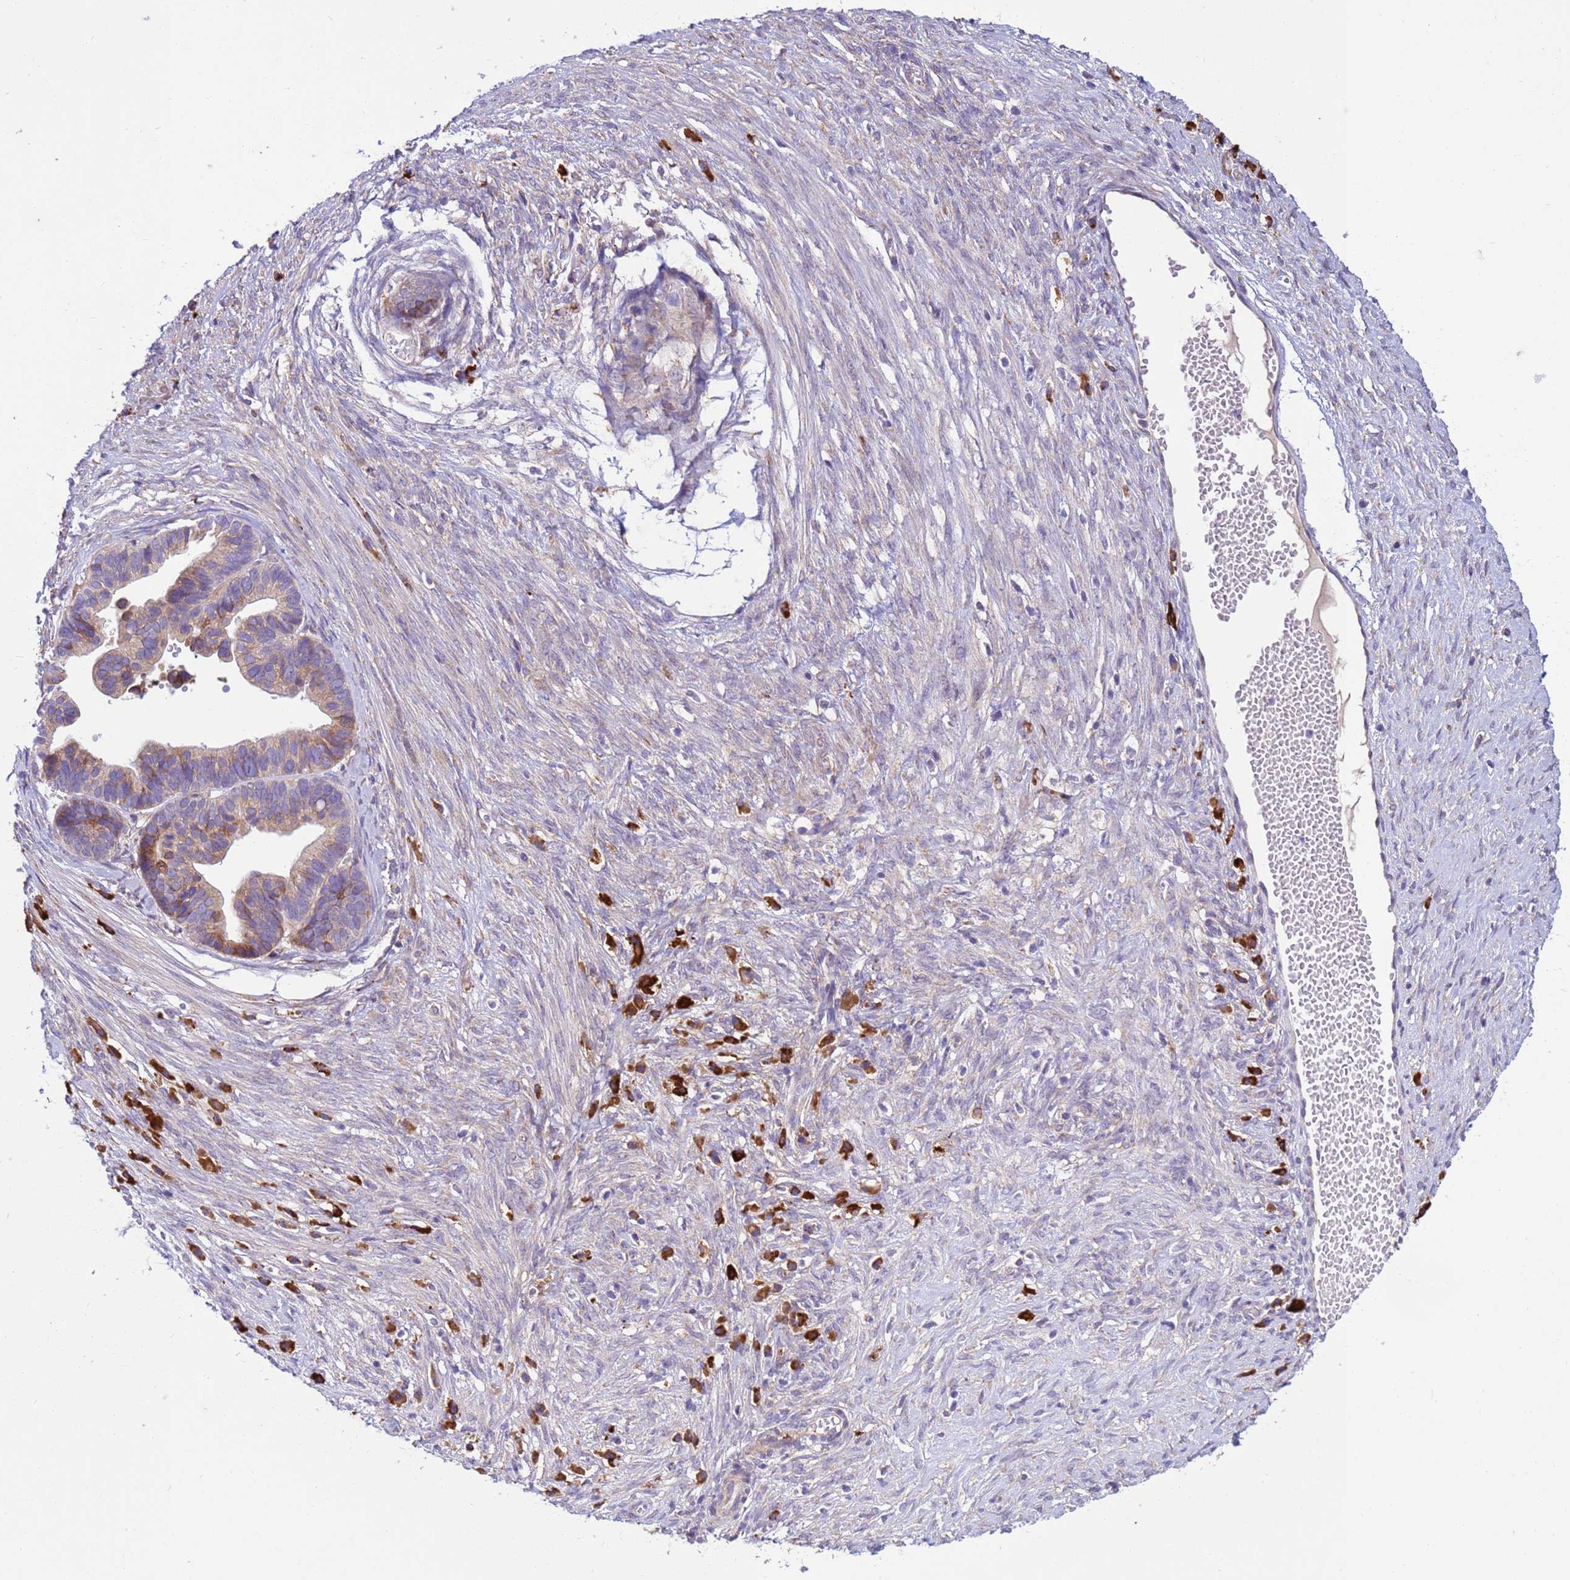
{"staining": {"intensity": "moderate", "quantity": ">75%", "location": "cytoplasmic/membranous"}, "tissue": "ovarian cancer", "cell_type": "Tumor cells", "image_type": "cancer", "snomed": [{"axis": "morphology", "description": "Cystadenocarcinoma, serous, NOS"}, {"axis": "topography", "description": "Ovary"}], "caption": "The photomicrograph displays immunohistochemical staining of ovarian cancer. There is moderate cytoplasmic/membranous staining is present in about >75% of tumor cells.", "gene": "THAP5", "patient": {"sex": "female", "age": 56}}